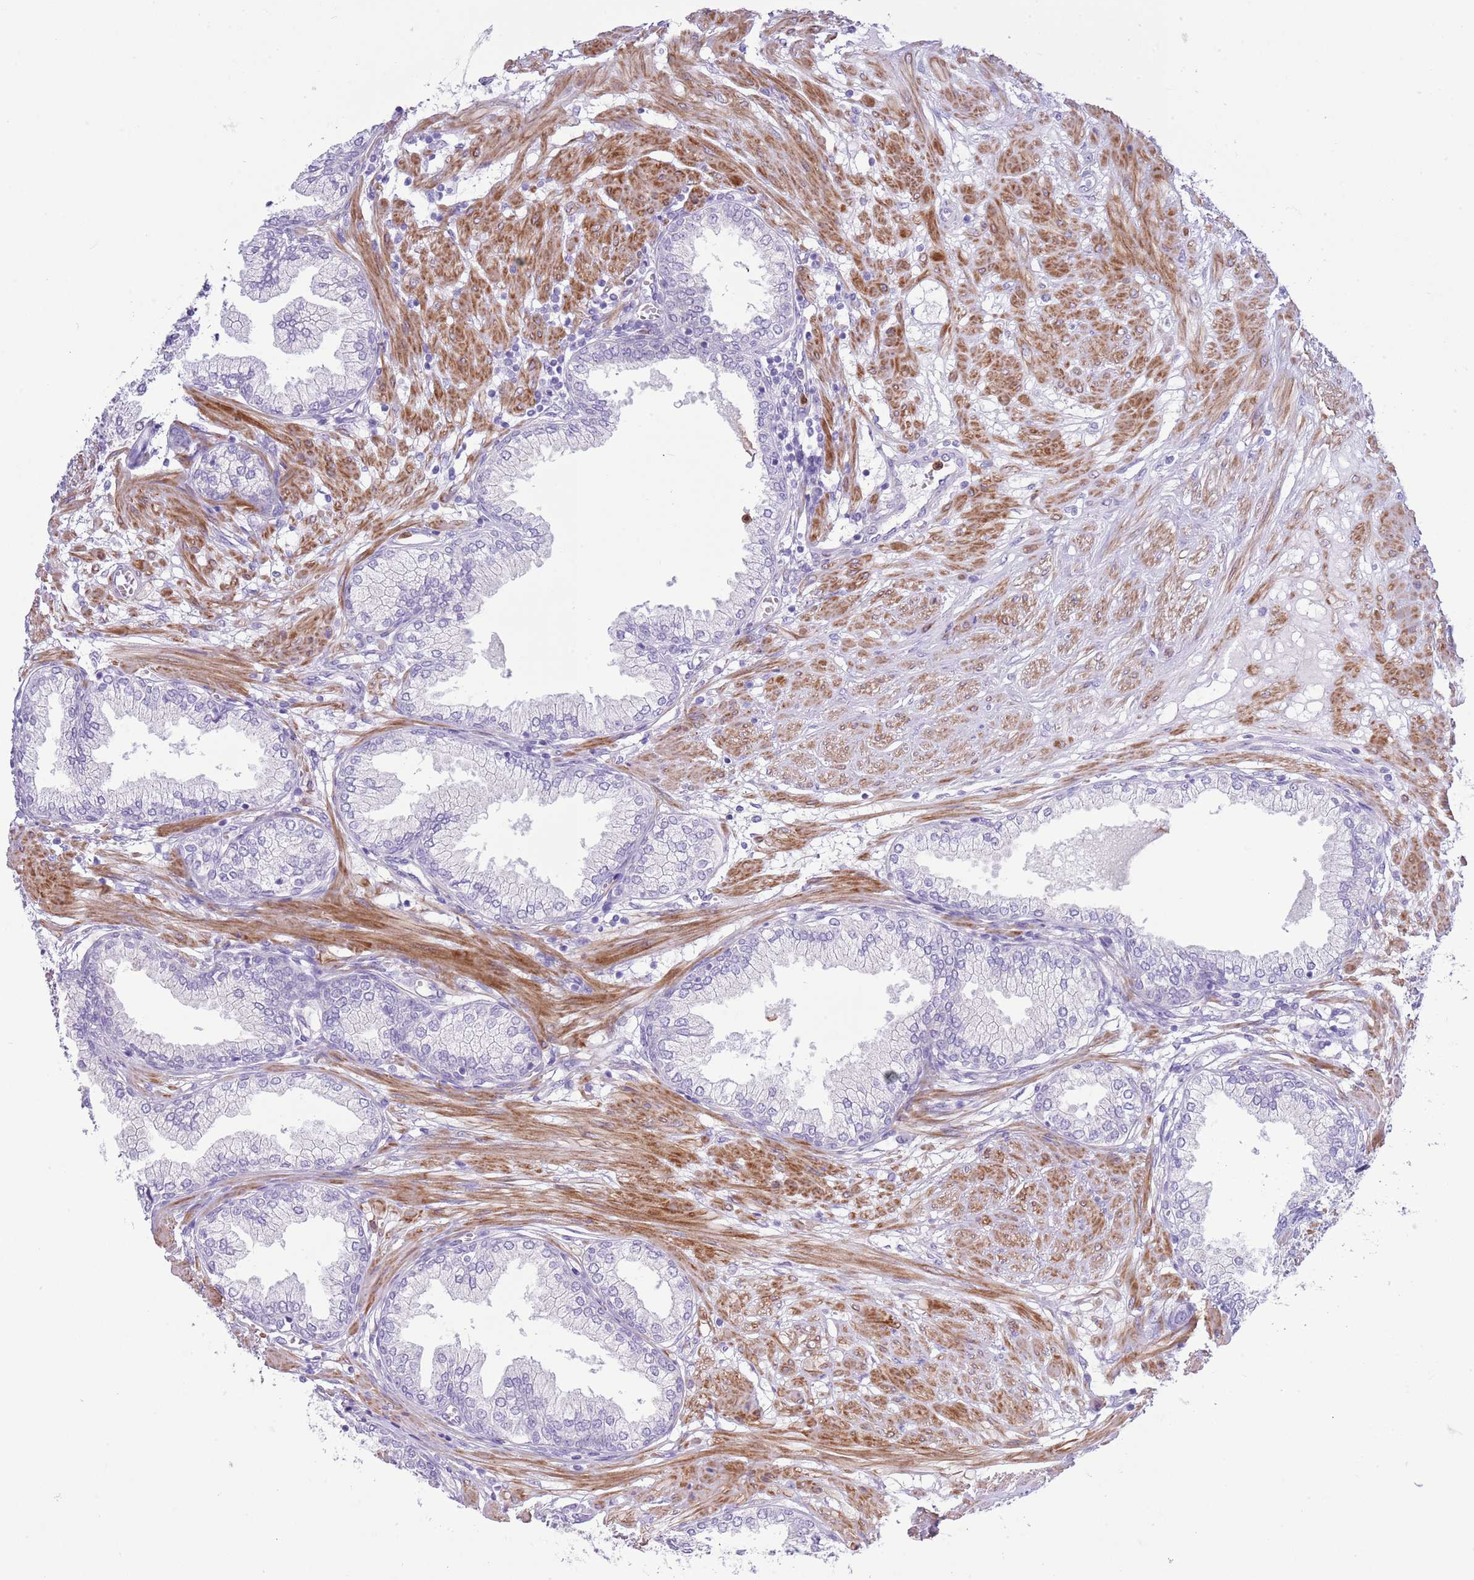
{"staining": {"intensity": "negative", "quantity": "none", "location": "none"}, "tissue": "prostate cancer", "cell_type": "Tumor cells", "image_type": "cancer", "snomed": [{"axis": "morphology", "description": "Adenocarcinoma, High grade"}, {"axis": "topography", "description": "Prostate and seminal vesicle, NOS"}], "caption": "The photomicrograph displays no significant expression in tumor cells of prostate cancer (high-grade adenocarcinoma).", "gene": "OR6M1", "patient": {"sex": "male", "age": 64}}